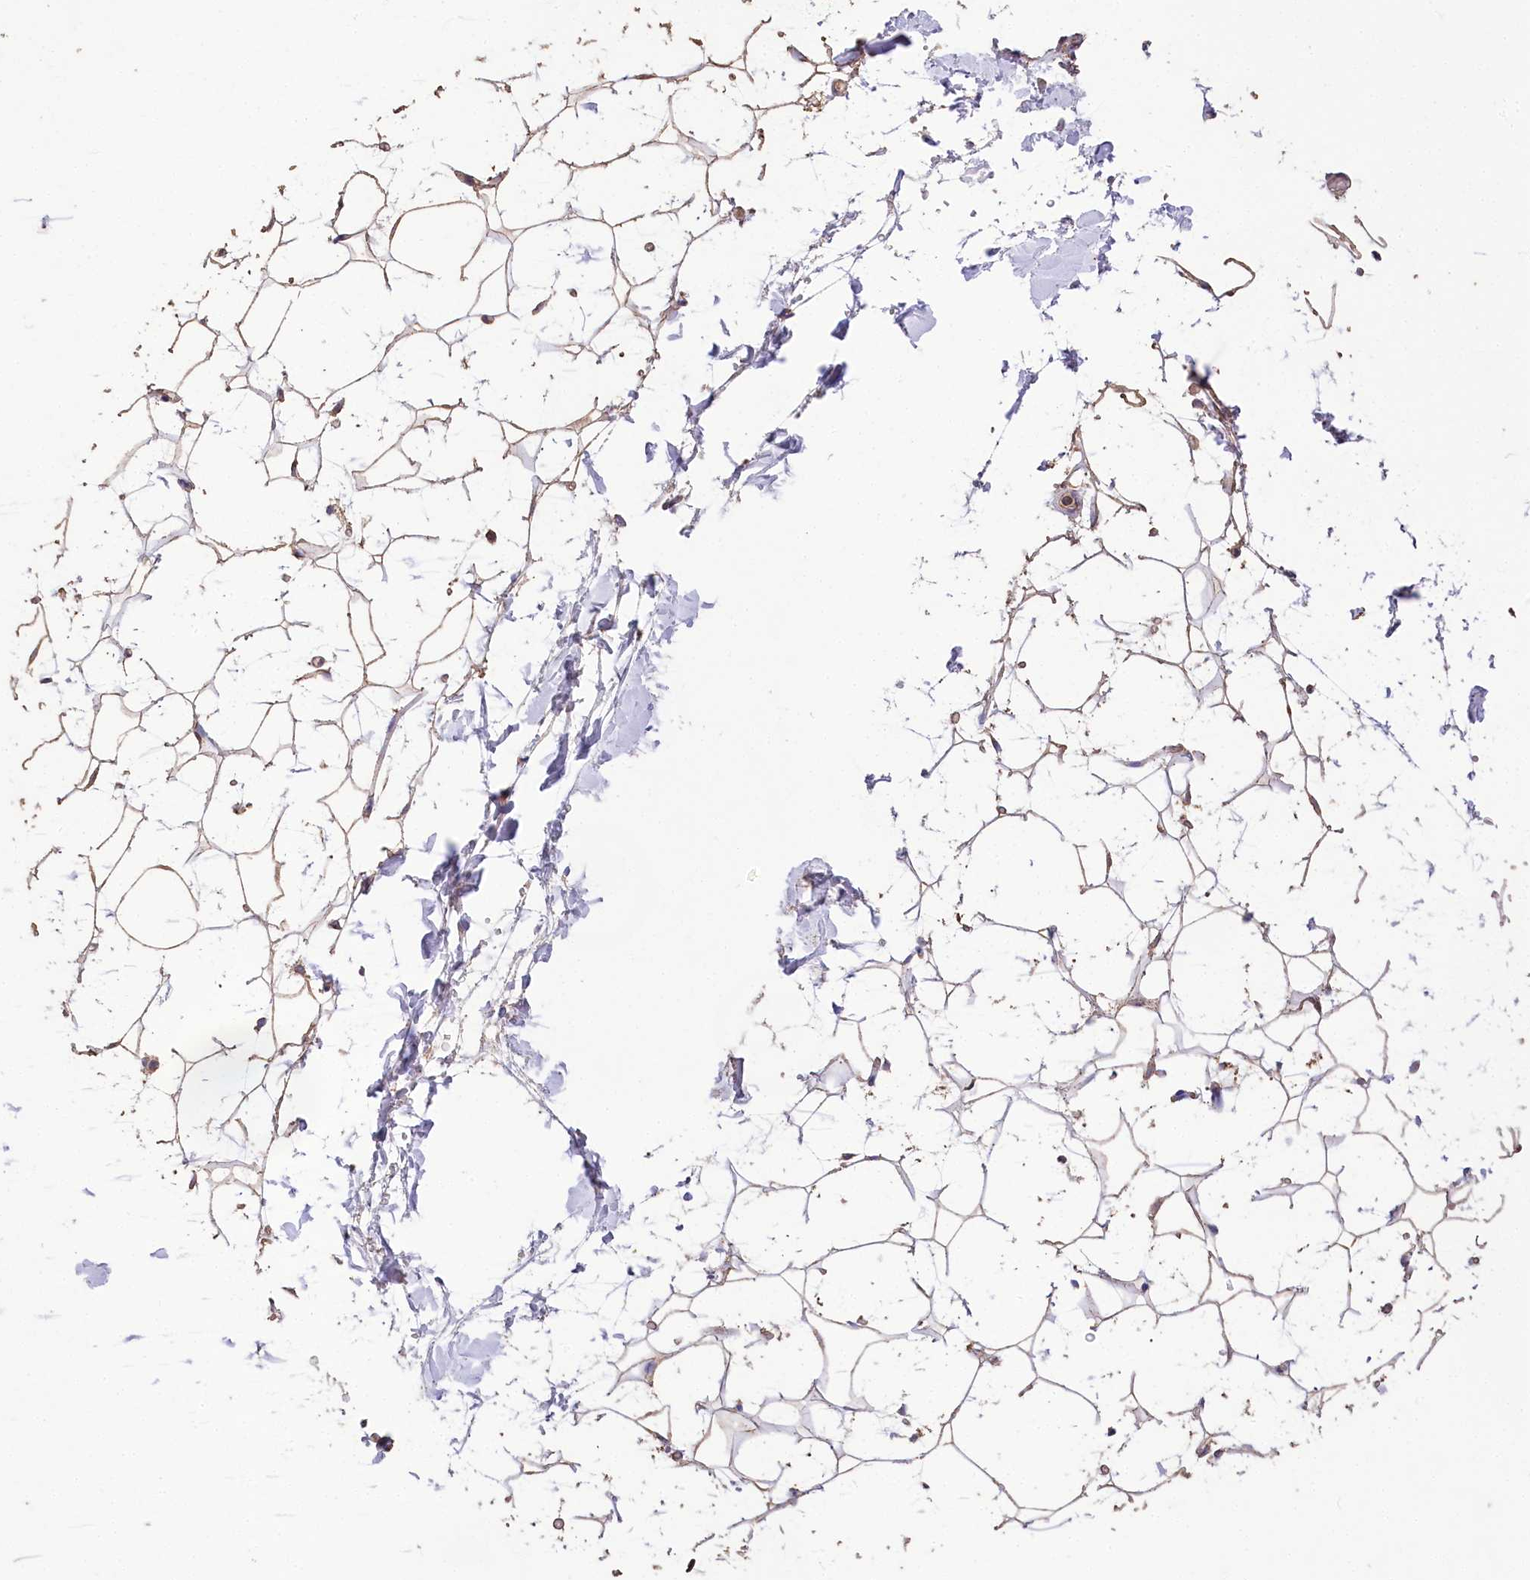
{"staining": {"intensity": "moderate", "quantity": "25%-75%", "location": "cytoplasmic/membranous"}, "tissue": "adipose tissue", "cell_type": "Adipocytes", "image_type": "normal", "snomed": [{"axis": "morphology", "description": "Normal tissue, NOS"}, {"axis": "topography", "description": "Breast"}], "caption": "Immunohistochemical staining of normal adipose tissue displays medium levels of moderate cytoplasmic/membranous positivity in approximately 25%-75% of adipocytes.", "gene": "IREB2", "patient": {"sex": "female", "age": 26}}